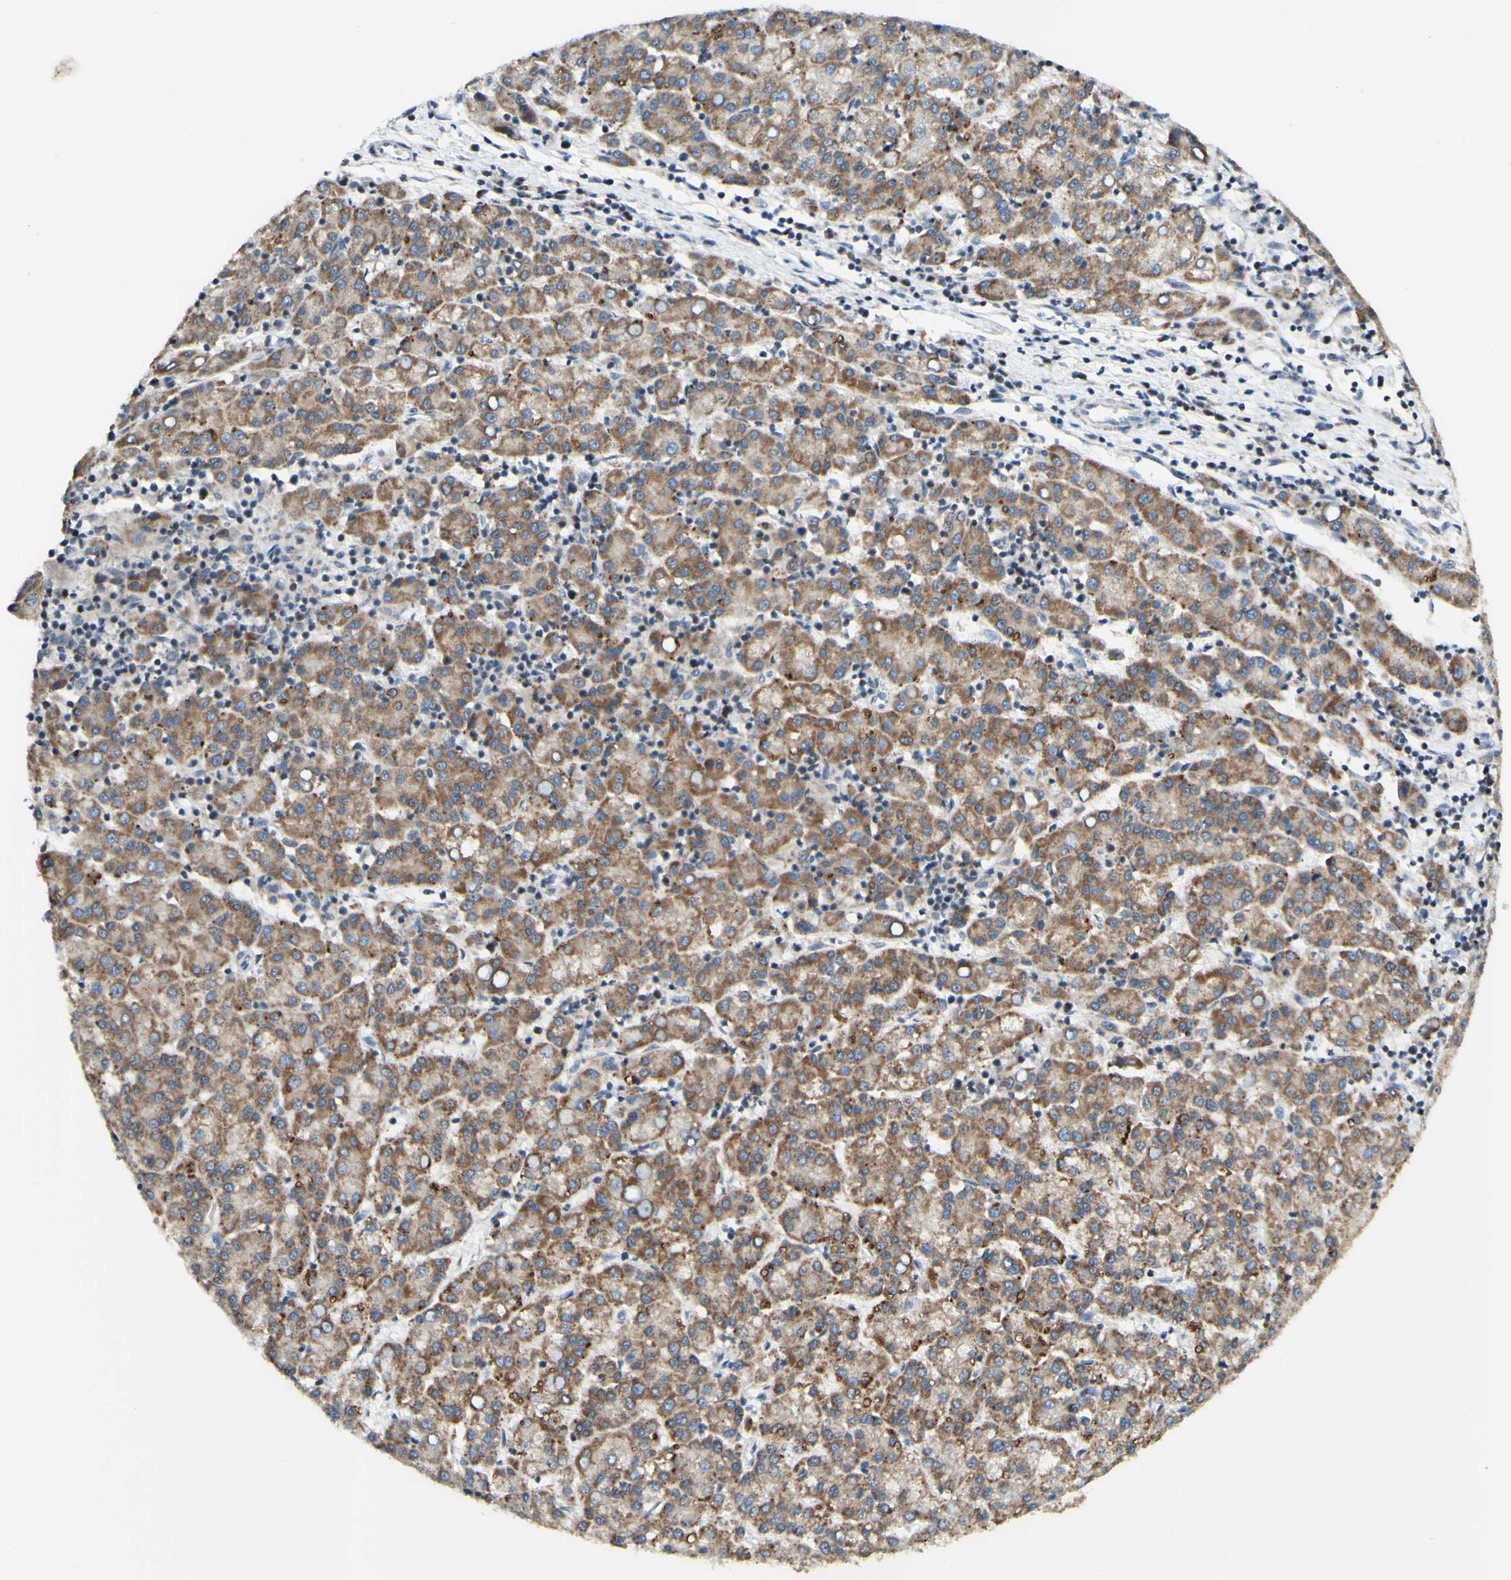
{"staining": {"intensity": "moderate", "quantity": ">75%", "location": "cytoplasmic/membranous"}, "tissue": "liver cancer", "cell_type": "Tumor cells", "image_type": "cancer", "snomed": [{"axis": "morphology", "description": "Carcinoma, Hepatocellular, NOS"}, {"axis": "topography", "description": "Liver"}], "caption": "Protein expression analysis of human liver hepatocellular carcinoma reveals moderate cytoplasmic/membranous expression in about >75% of tumor cells.", "gene": "DHRS3", "patient": {"sex": "female", "age": 58}}